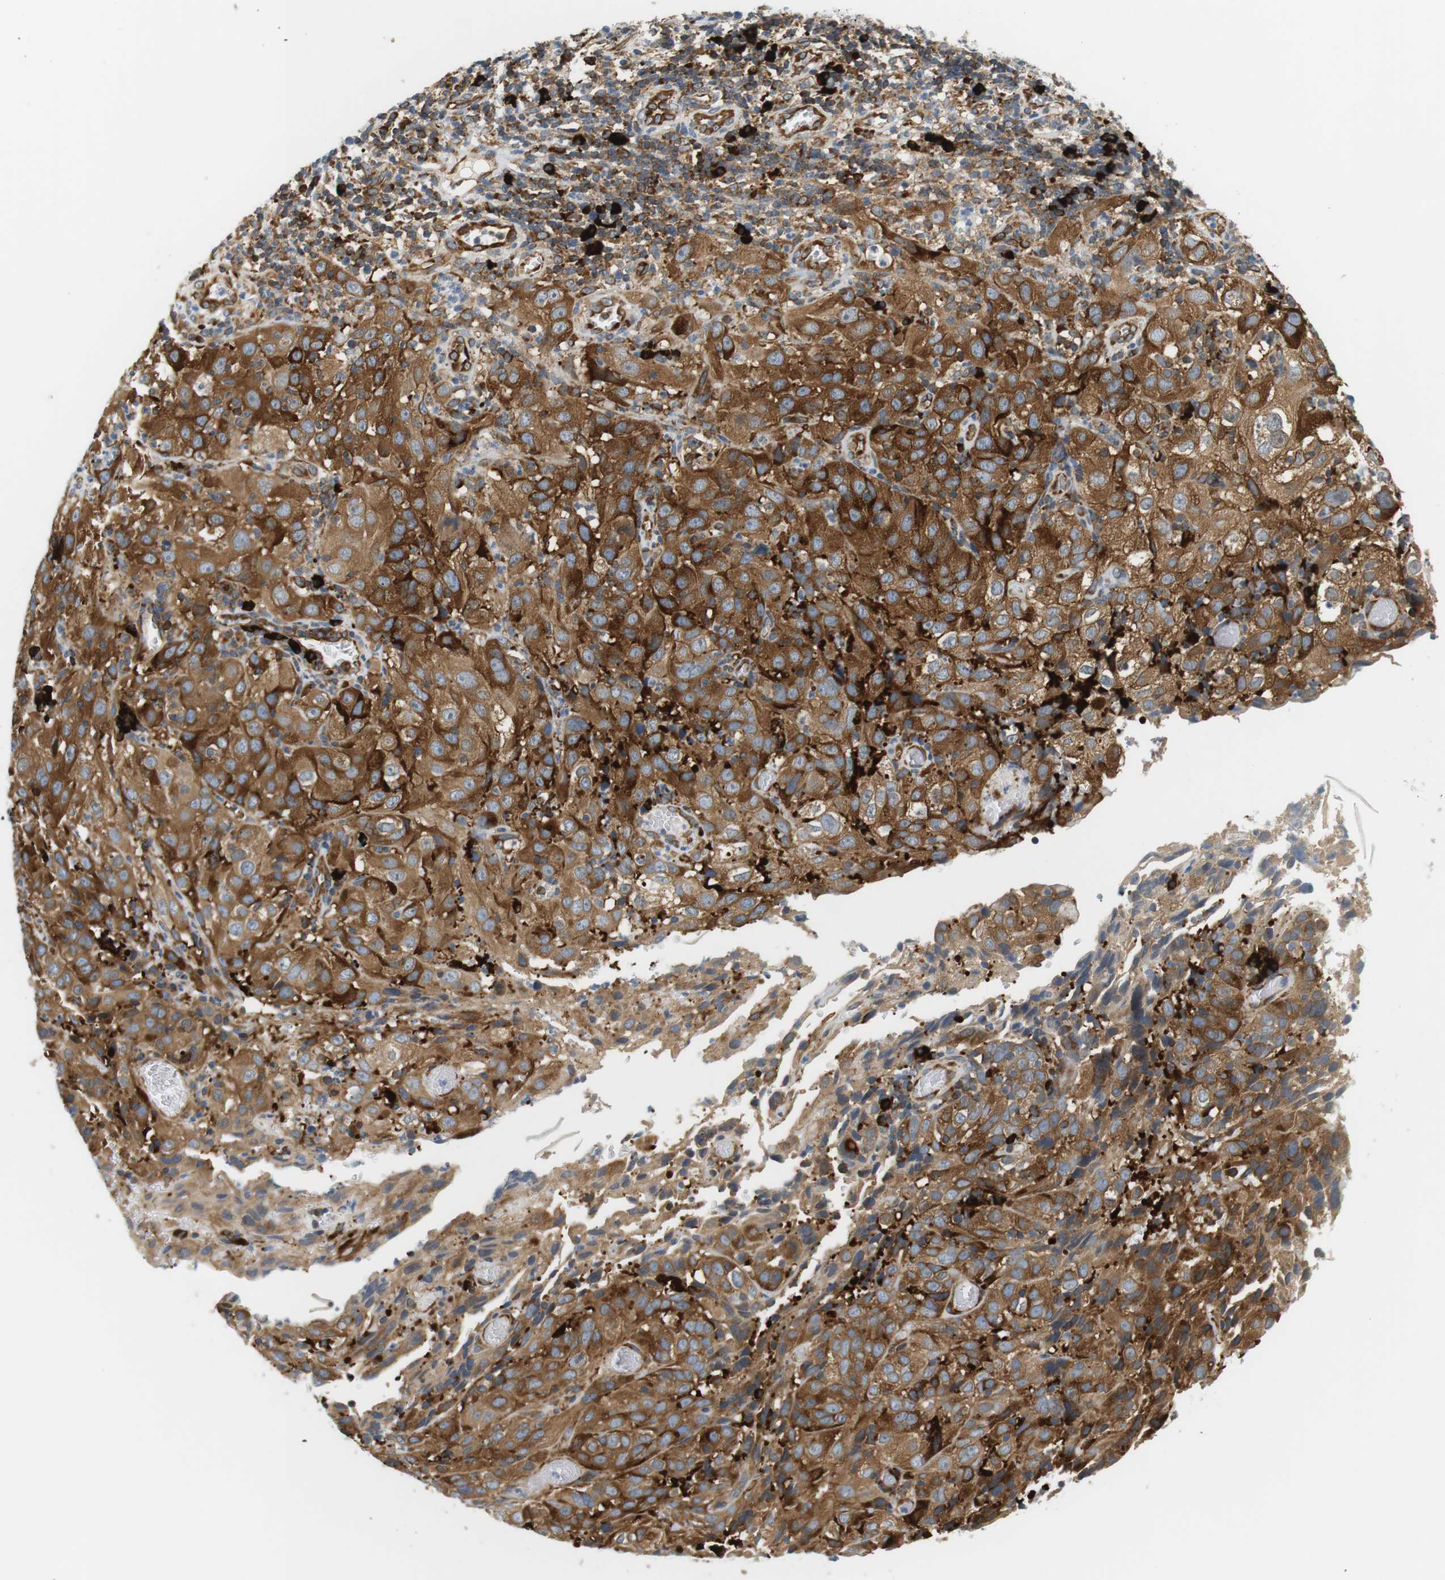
{"staining": {"intensity": "moderate", "quantity": ">75%", "location": "cytoplasmic/membranous"}, "tissue": "cervical cancer", "cell_type": "Tumor cells", "image_type": "cancer", "snomed": [{"axis": "morphology", "description": "Squamous cell carcinoma, NOS"}, {"axis": "topography", "description": "Cervix"}], "caption": "Immunohistochemistry of human cervical cancer demonstrates medium levels of moderate cytoplasmic/membranous expression in approximately >75% of tumor cells.", "gene": "TMEM200A", "patient": {"sex": "female", "age": 32}}